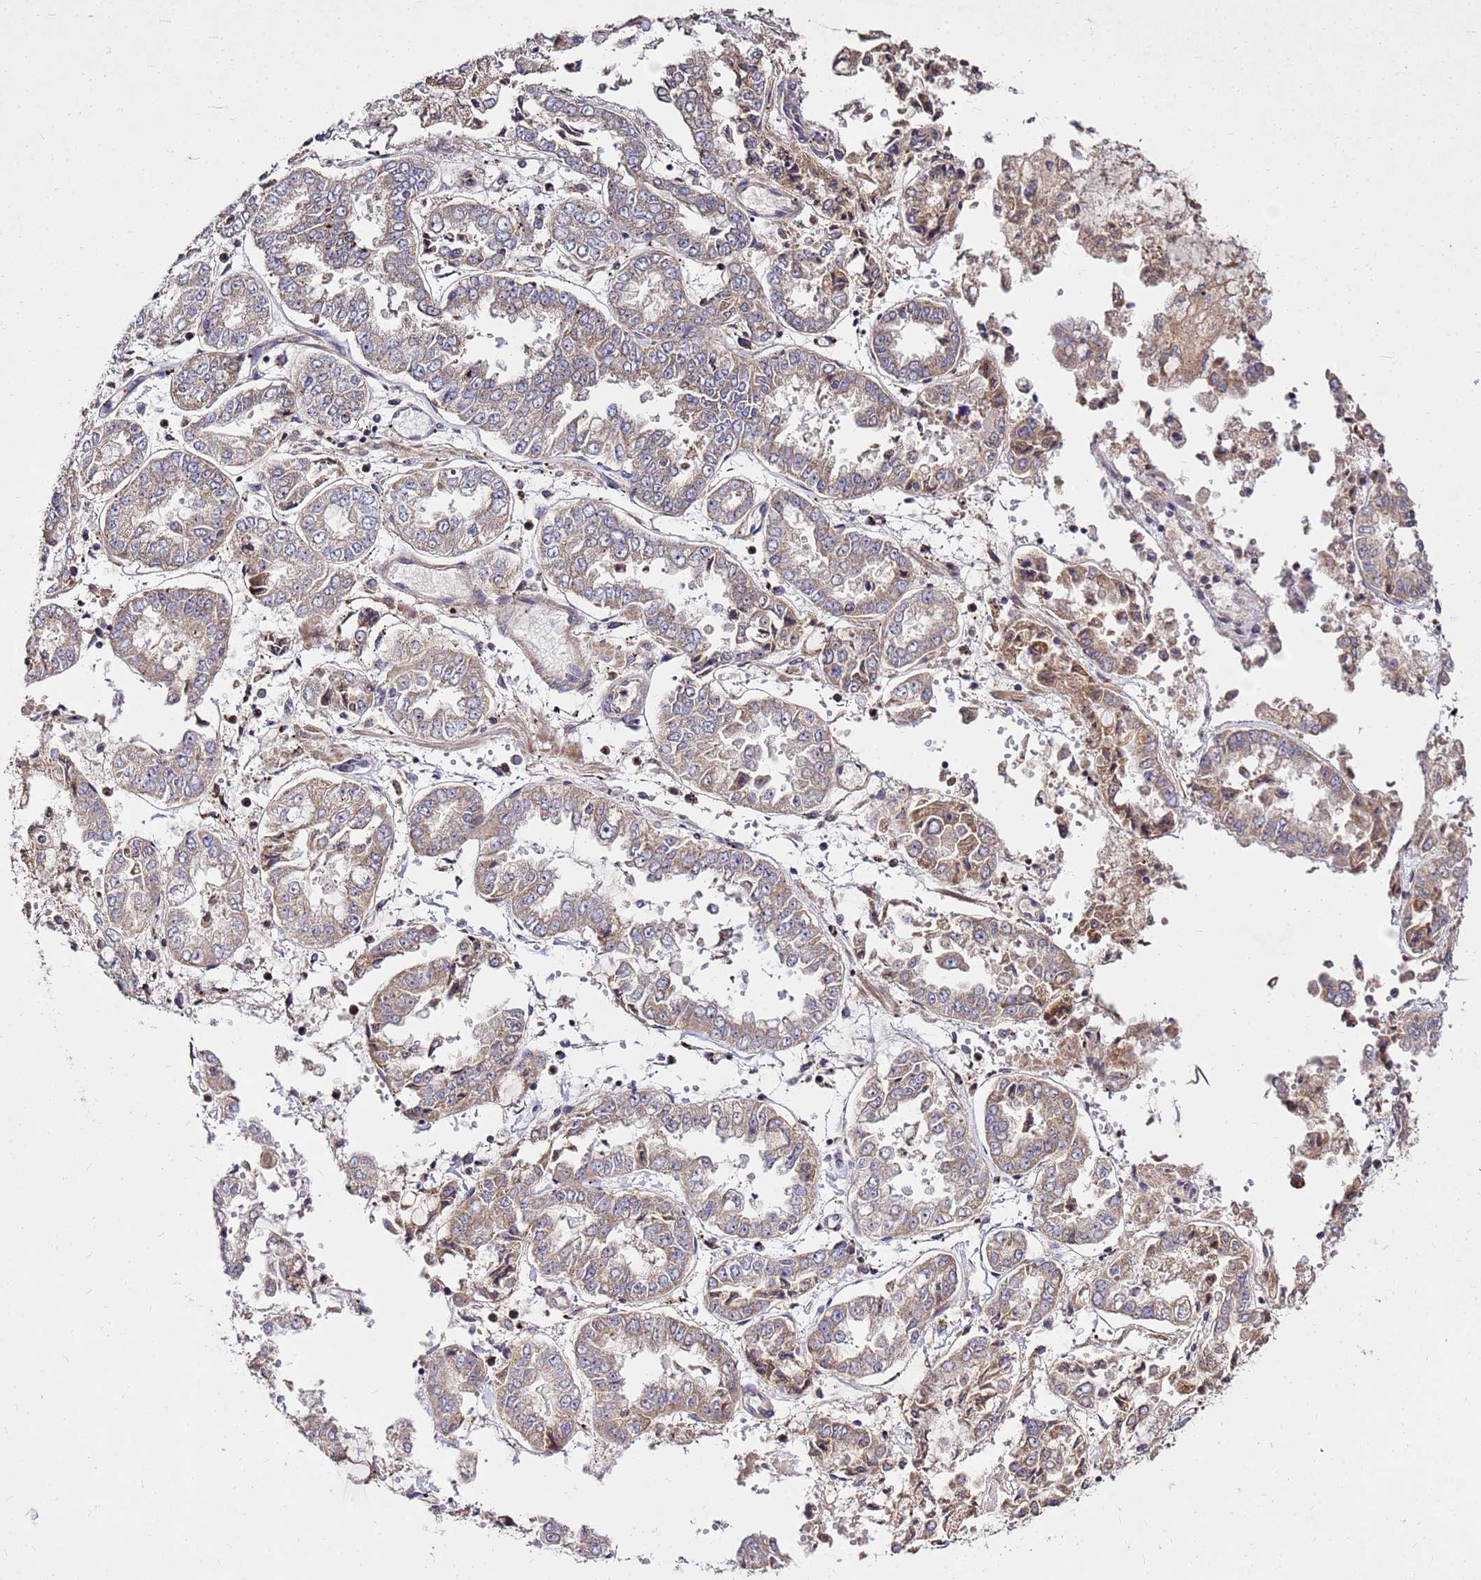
{"staining": {"intensity": "weak", "quantity": "25%-75%", "location": "cytoplasmic/membranous"}, "tissue": "stomach cancer", "cell_type": "Tumor cells", "image_type": "cancer", "snomed": [{"axis": "morphology", "description": "Adenocarcinoma, NOS"}, {"axis": "topography", "description": "Stomach"}], "caption": "Protein staining exhibits weak cytoplasmic/membranous staining in approximately 25%-75% of tumor cells in stomach adenocarcinoma. The staining is performed using DAB (3,3'-diaminobenzidine) brown chromogen to label protein expression. The nuclei are counter-stained blue using hematoxylin.", "gene": "COX14", "patient": {"sex": "male", "age": 76}}